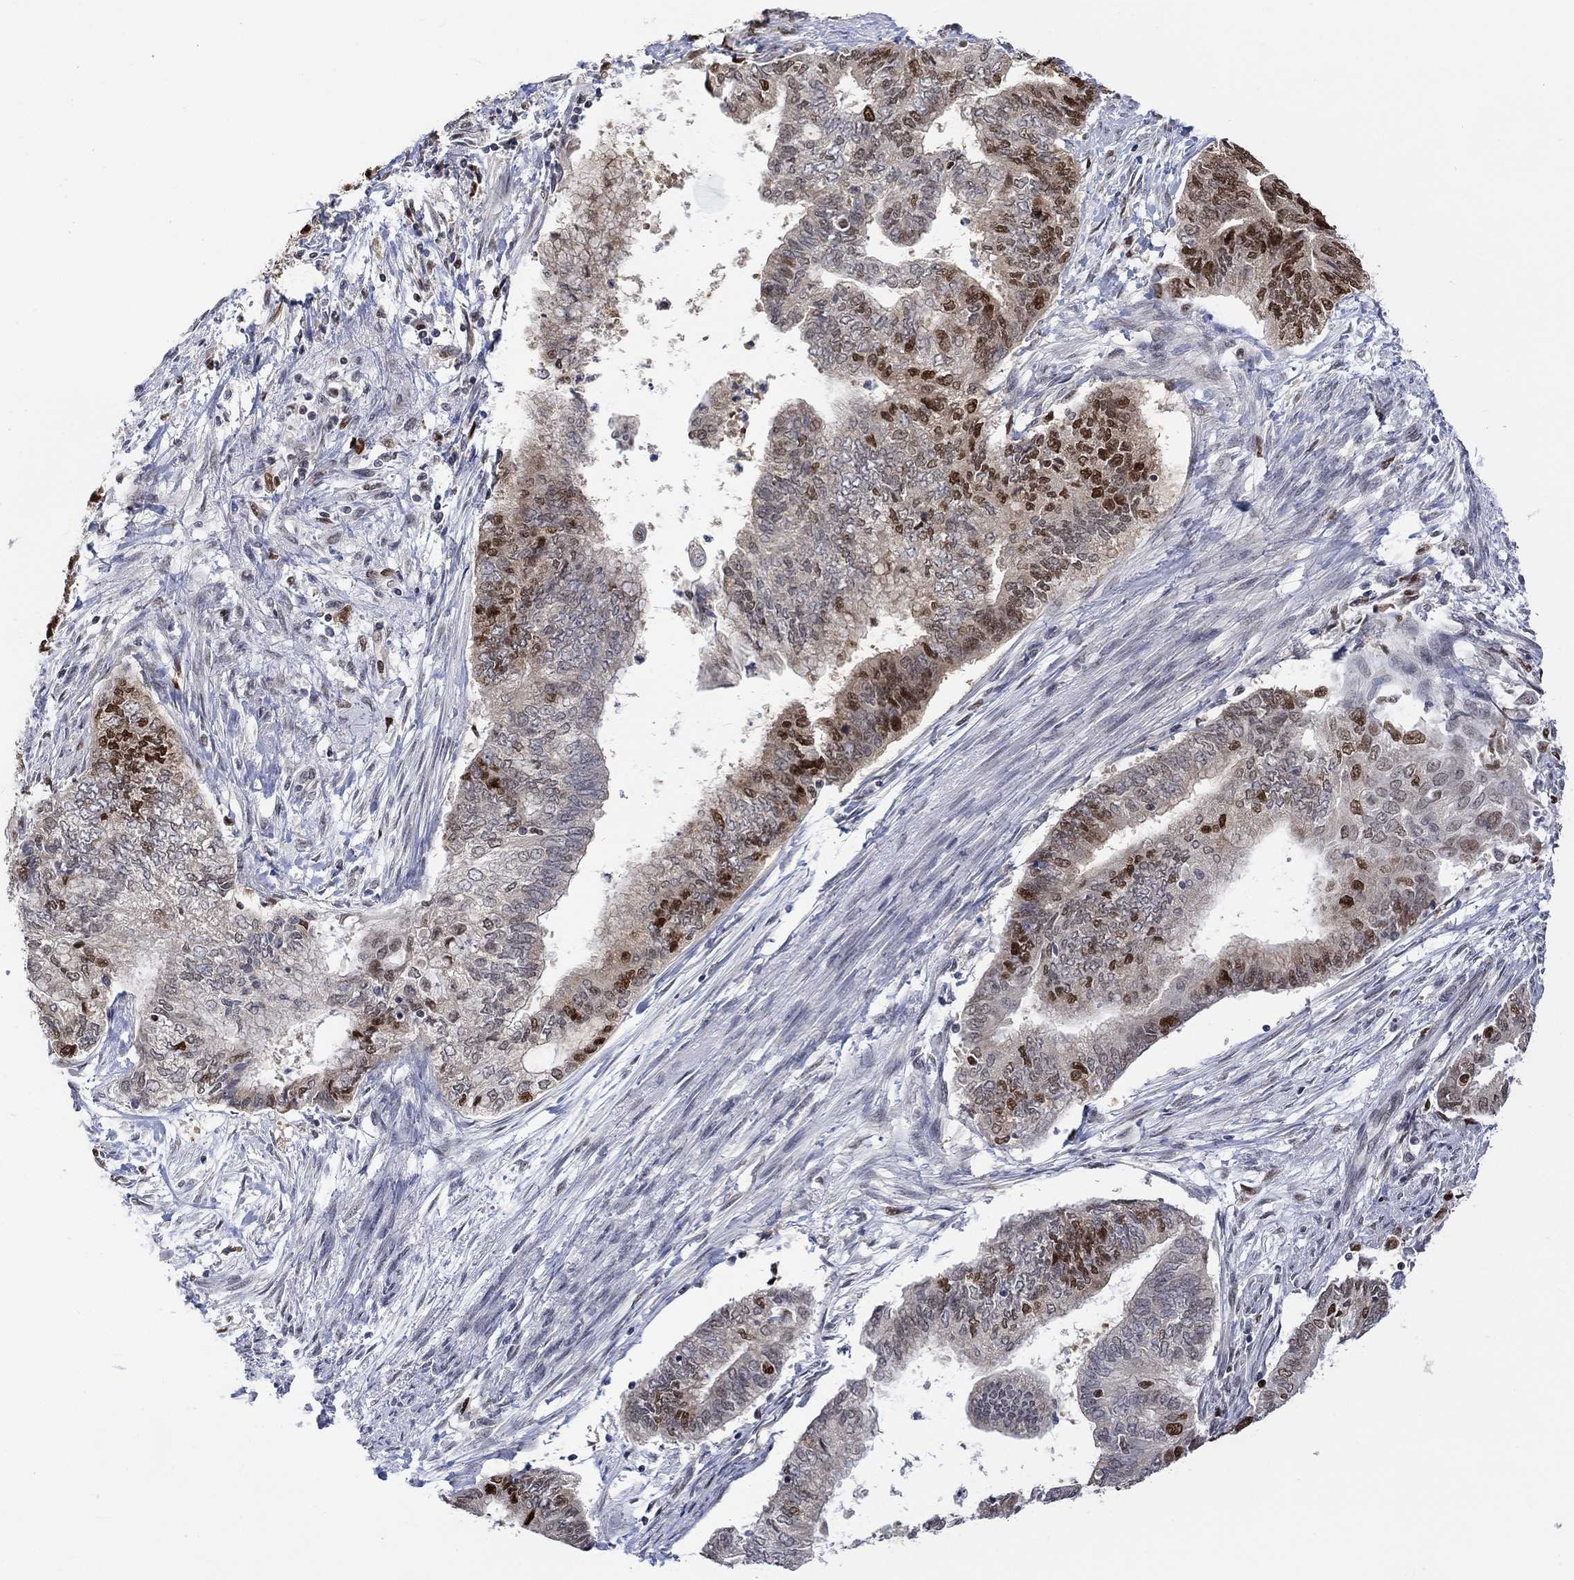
{"staining": {"intensity": "strong", "quantity": "<25%", "location": "cytoplasmic/membranous,nuclear"}, "tissue": "endometrial cancer", "cell_type": "Tumor cells", "image_type": "cancer", "snomed": [{"axis": "morphology", "description": "Adenocarcinoma, NOS"}, {"axis": "topography", "description": "Endometrium"}], "caption": "Strong cytoplasmic/membranous and nuclear expression for a protein is present in approximately <25% of tumor cells of adenocarcinoma (endometrial) using immunohistochemistry (IHC).", "gene": "RAD54L2", "patient": {"sex": "female", "age": 65}}